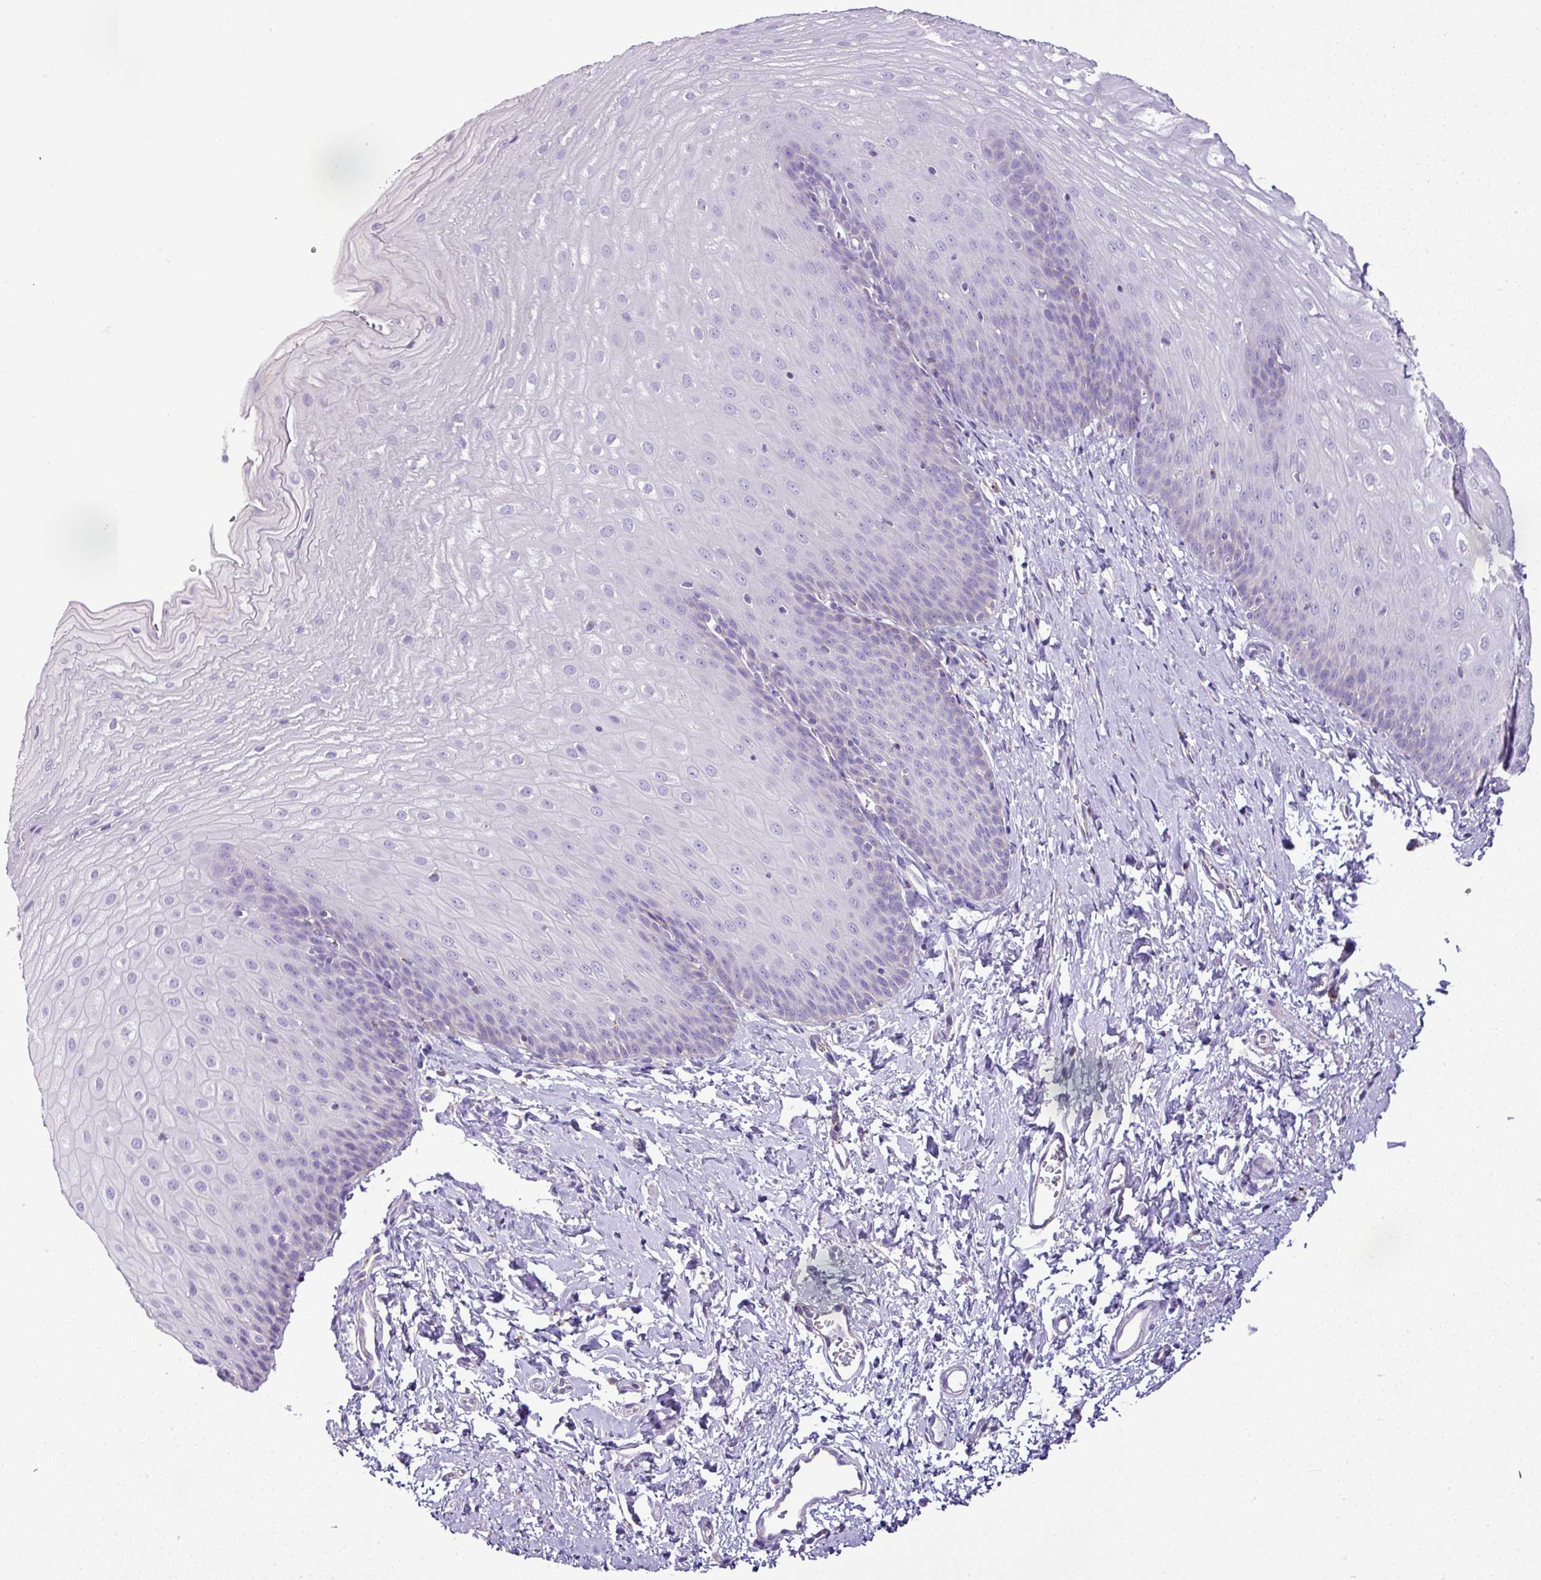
{"staining": {"intensity": "weak", "quantity": "<25%", "location": "cytoplasmic/membranous"}, "tissue": "esophagus", "cell_type": "Squamous epithelial cells", "image_type": "normal", "snomed": [{"axis": "morphology", "description": "Normal tissue, NOS"}, {"axis": "topography", "description": "Esophagus"}], "caption": "Immunohistochemistry (IHC) photomicrograph of unremarkable esophagus: esophagus stained with DAB (3,3'-diaminobenzidine) demonstrates no significant protein expression in squamous epithelial cells.", "gene": "PGAP4", "patient": {"sex": "male", "age": 70}}